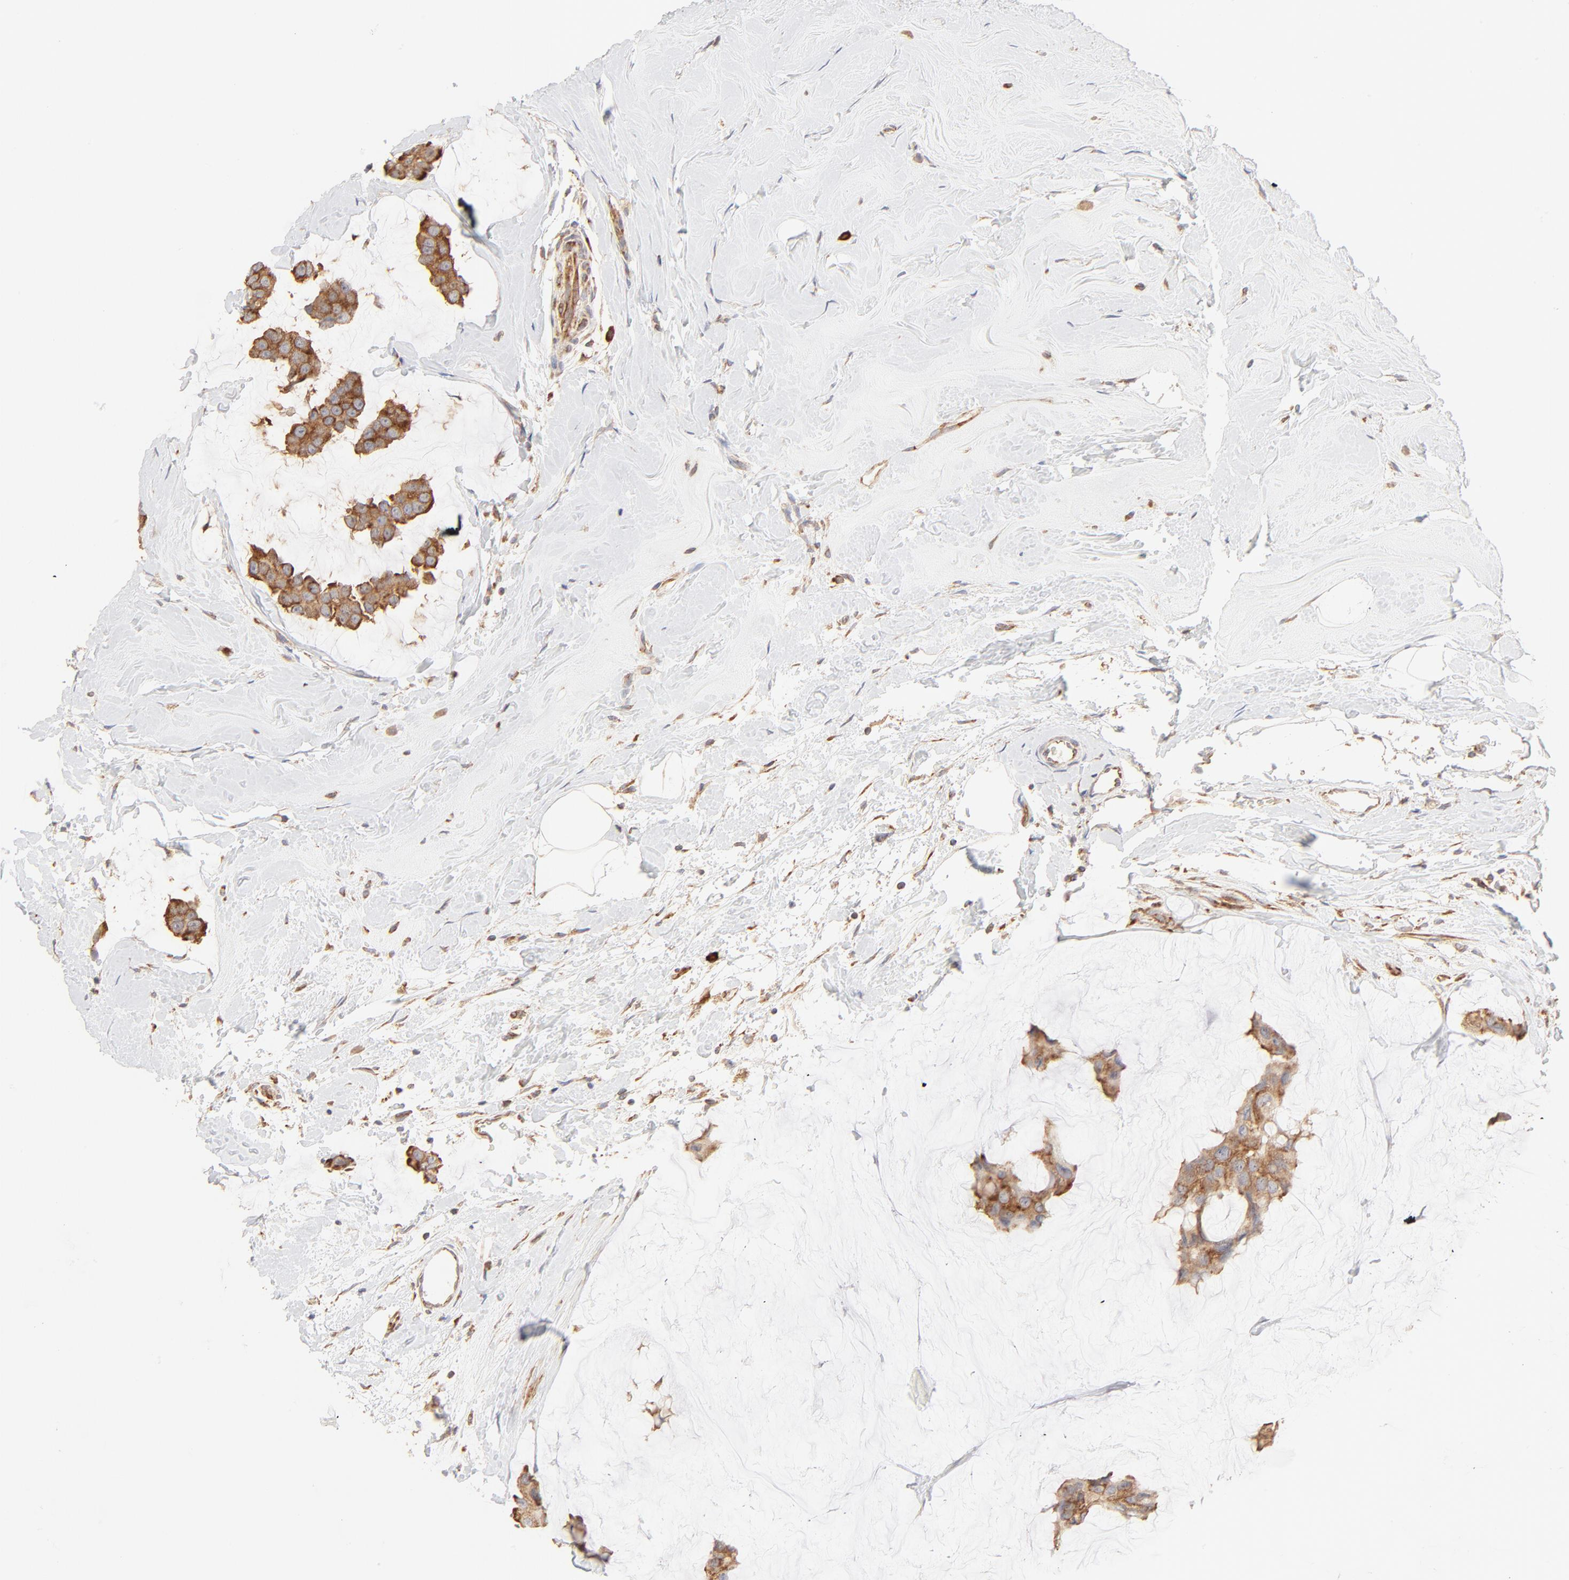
{"staining": {"intensity": "moderate", "quantity": ">75%", "location": "cytoplasmic/membranous"}, "tissue": "breast cancer", "cell_type": "Tumor cells", "image_type": "cancer", "snomed": [{"axis": "morphology", "description": "Normal tissue, NOS"}, {"axis": "morphology", "description": "Duct carcinoma"}, {"axis": "topography", "description": "Breast"}], "caption": "Immunohistochemistry (IHC) (DAB) staining of human breast cancer (infiltrating ductal carcinoma) reveals moderate cytoplasmic/membranous protein expression in about >75% of tumor cells.", "gene": "RPS20", "patient": {"sex": "female", "age": 50}}